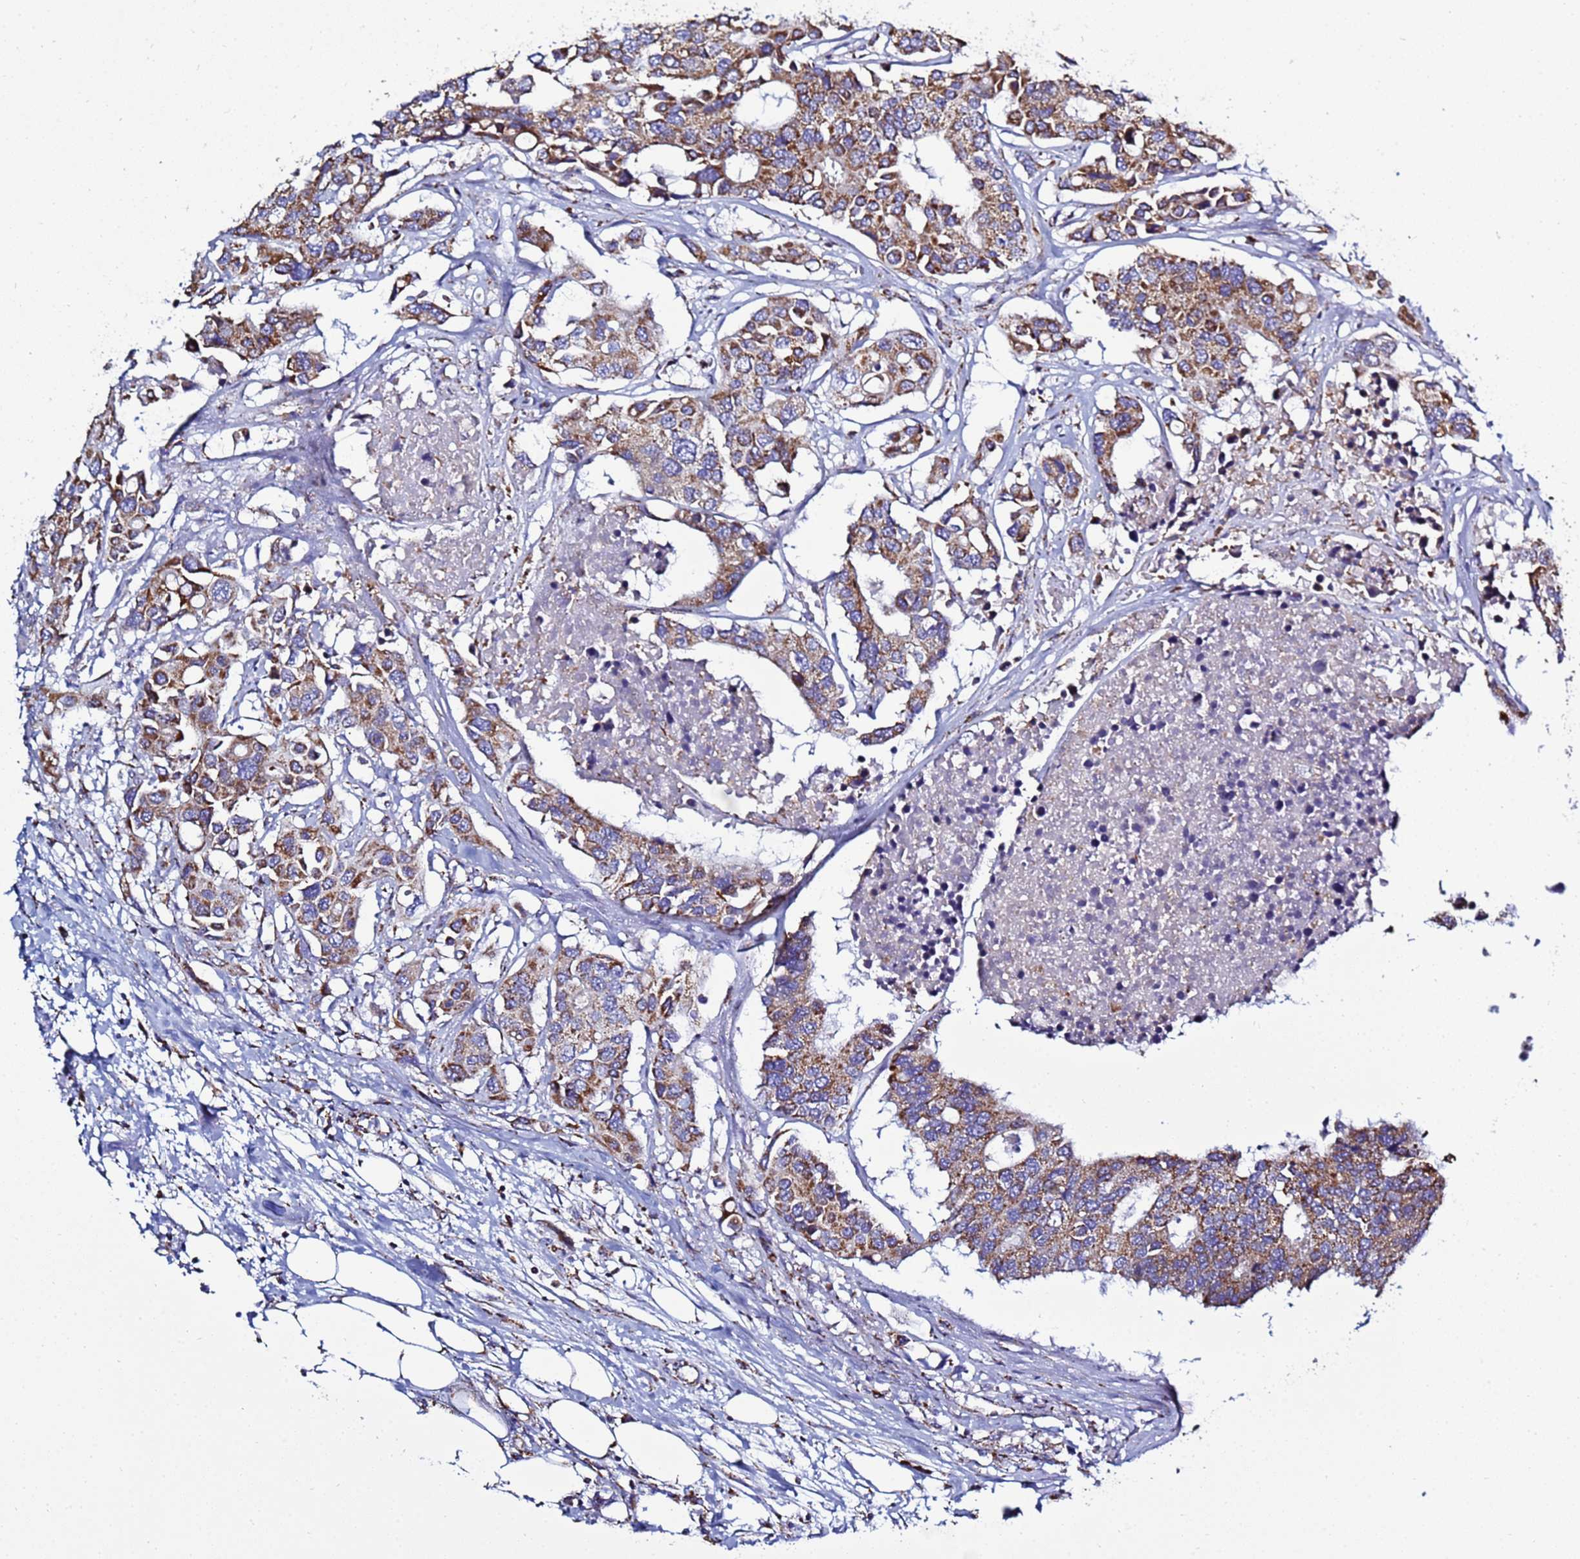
{"staining": {"intensity": "strong", "quantity": ">75%", "location": "cytoplasmic/membranous"}, "tissue": "colorectal cancer", "cell_type": "Tumor cells", "image_type": "cancer", "snomed": [{"axis": "morphology", "description": "Adenocarcinoma, NOS"}, {"axis": "topography", "description": "Colon"}], "caption": "Protein staining of colorectal cancer tissue exhibits strong cytoplasmic/membranous positivity in about >75% of tumor cells. The staining was performed using DAB to visualize the protein expression in brown, while the nuclei were stained in blue with hematoxylin (Magnification: 20x).", "gene": "COQ4", "patient": {"sex": "male", "age": 77}}